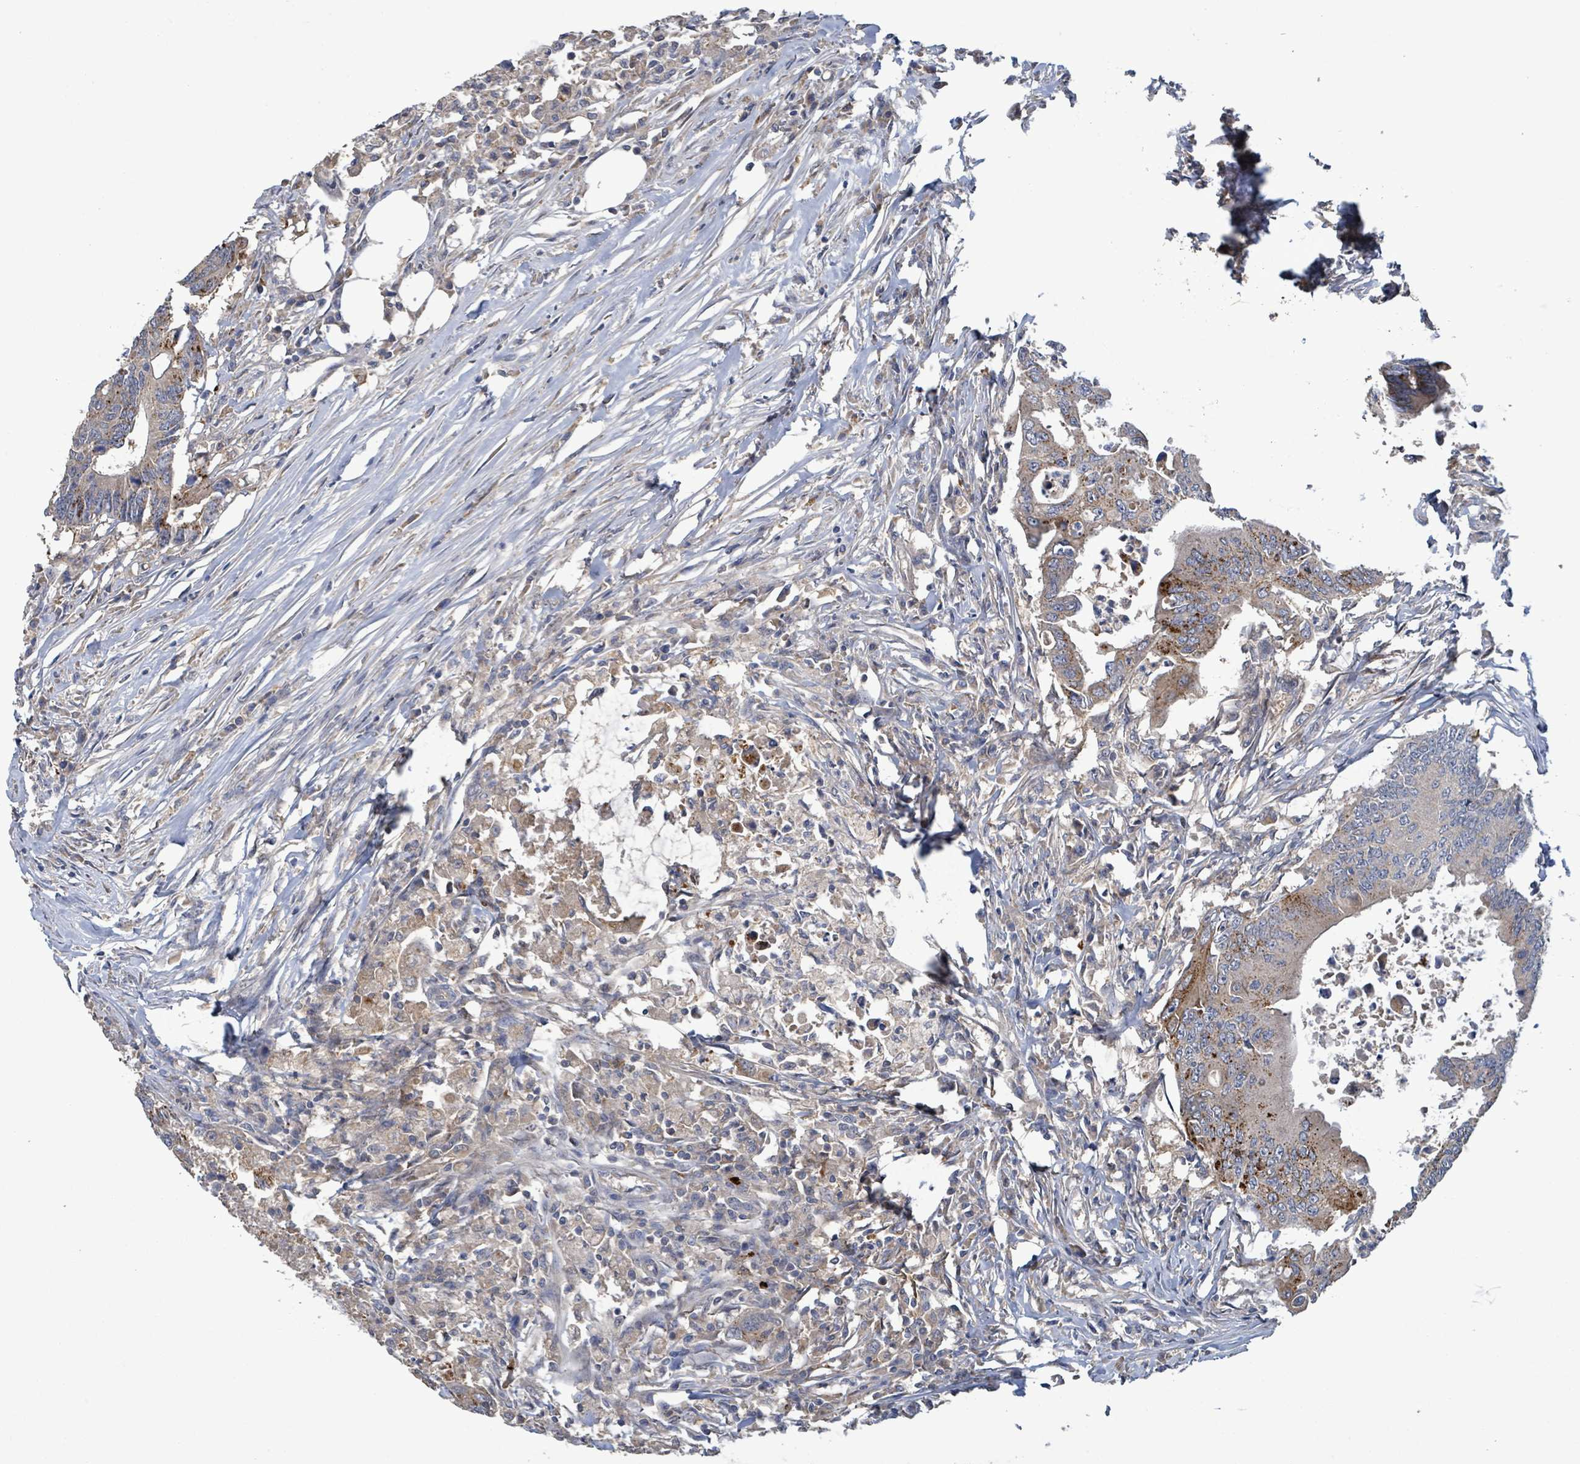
{"staining": {"intensity": "moderate", "quantity": "<25%", "location": "cytoplasmic/membranous"}, "tissue": "colorectal cancer", "cell_type": "Tumor cells", "image_type": "cancer", "snomed": [{"axis": "morphology", "description": "Adenocarcinoma, NOS"}, {"axis": "topography", "description": "Colon"}], "caption": "Immunohistochemical staining of colorectal cancer (adenocarcinoma) displays moderate cytoplasmic/membranous protein staining in about <25% of tumor cells.", "gene": "PLAAT1", "patient": {"sex": "male", "age": 71}}